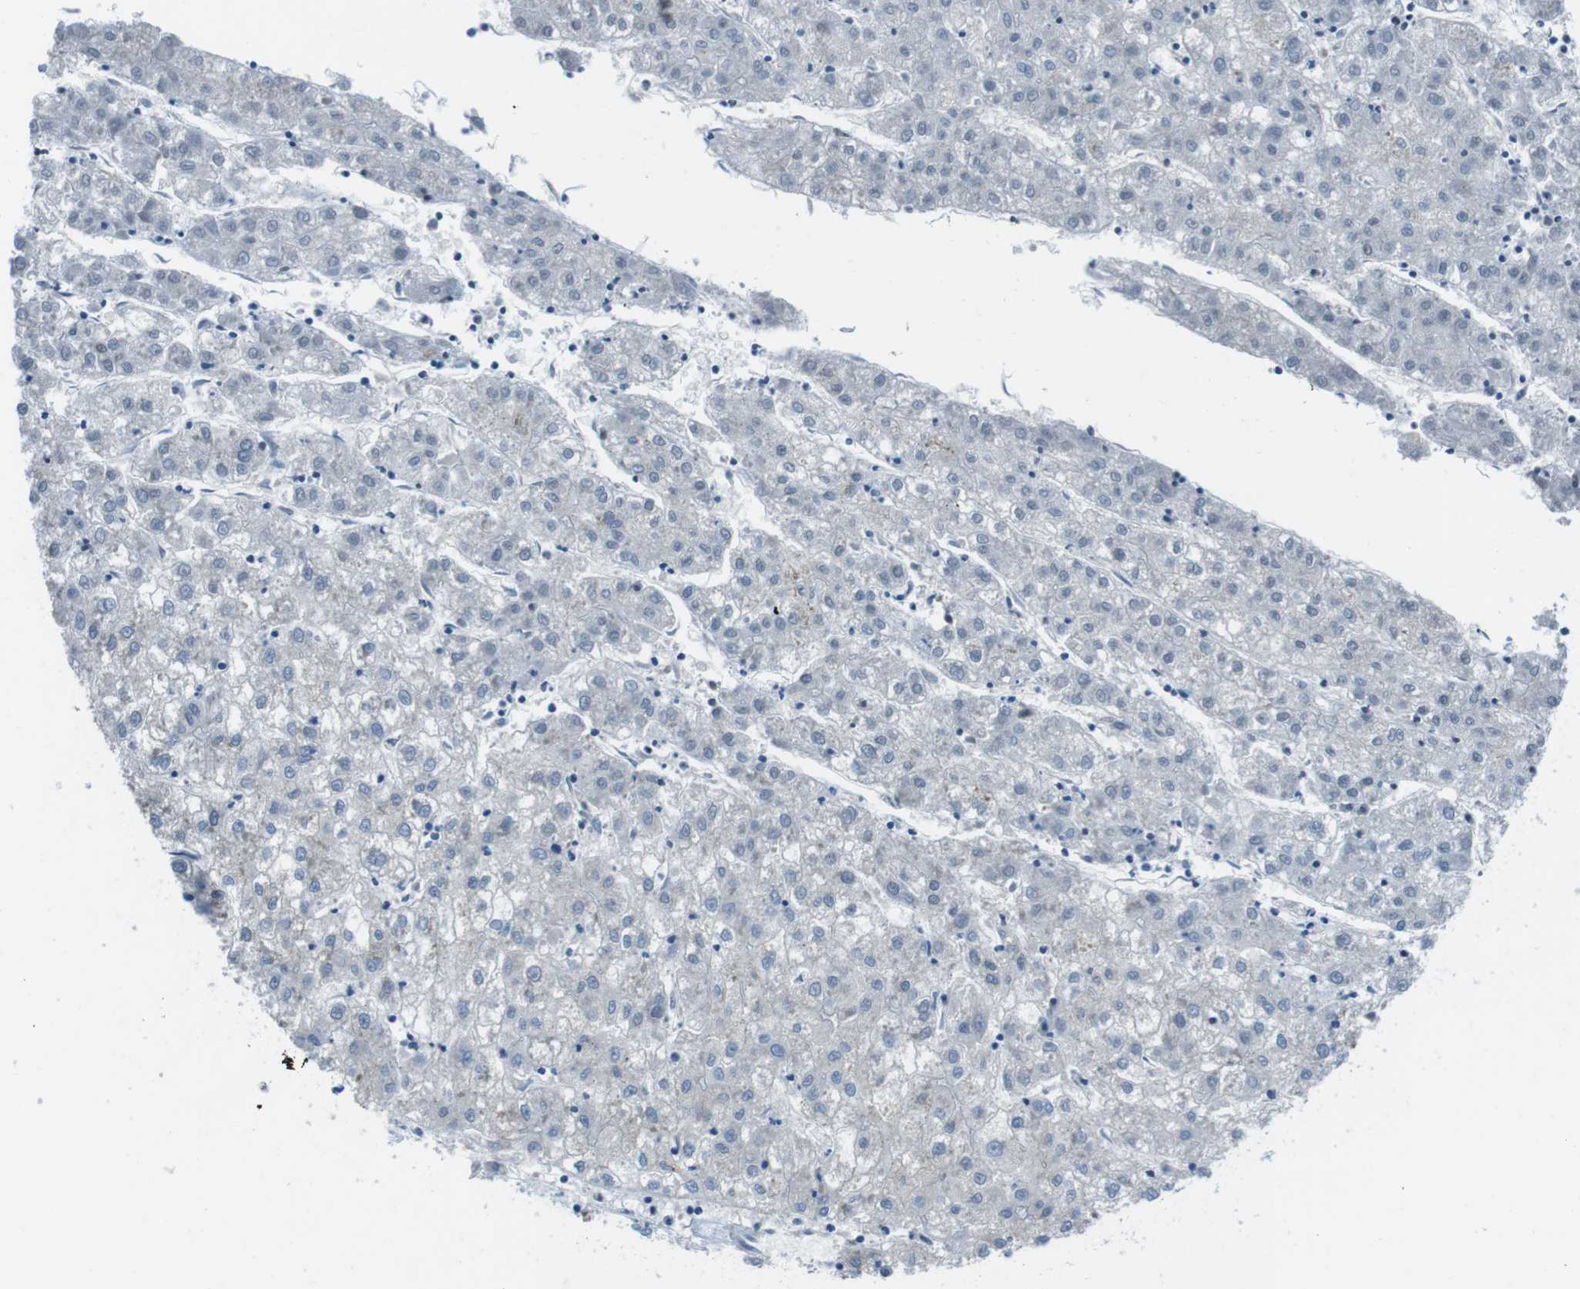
{"staining": {"intensity": "negative", "quantity": "none", "location": "none"}, "tissue": "liver cancer", "cell_type": "Tumor cells", "image_type": "cancer", "snomed": [{"axis": "morphology", "description": "Carcinoma, Hepatocellular, NOS"}, {"axis": "topography", "description": "Liver"}], "caption": "This micrograph is of hepatocellular carcinoma (liver) stained with immunohistochemistry (IHC) to label a protein in brown with the nuclei are counter-stained blue. There is no staining in tumor cells. (Stains: DAB (3,3'-diaminobenzidine) immunohistochemistry (IHC) with hematoxylin counter stain, Microscopy: brightfield microscopy at high magnification).", "gene": "CYP2C8", "patient": {"sex": "male", "age": 72}}